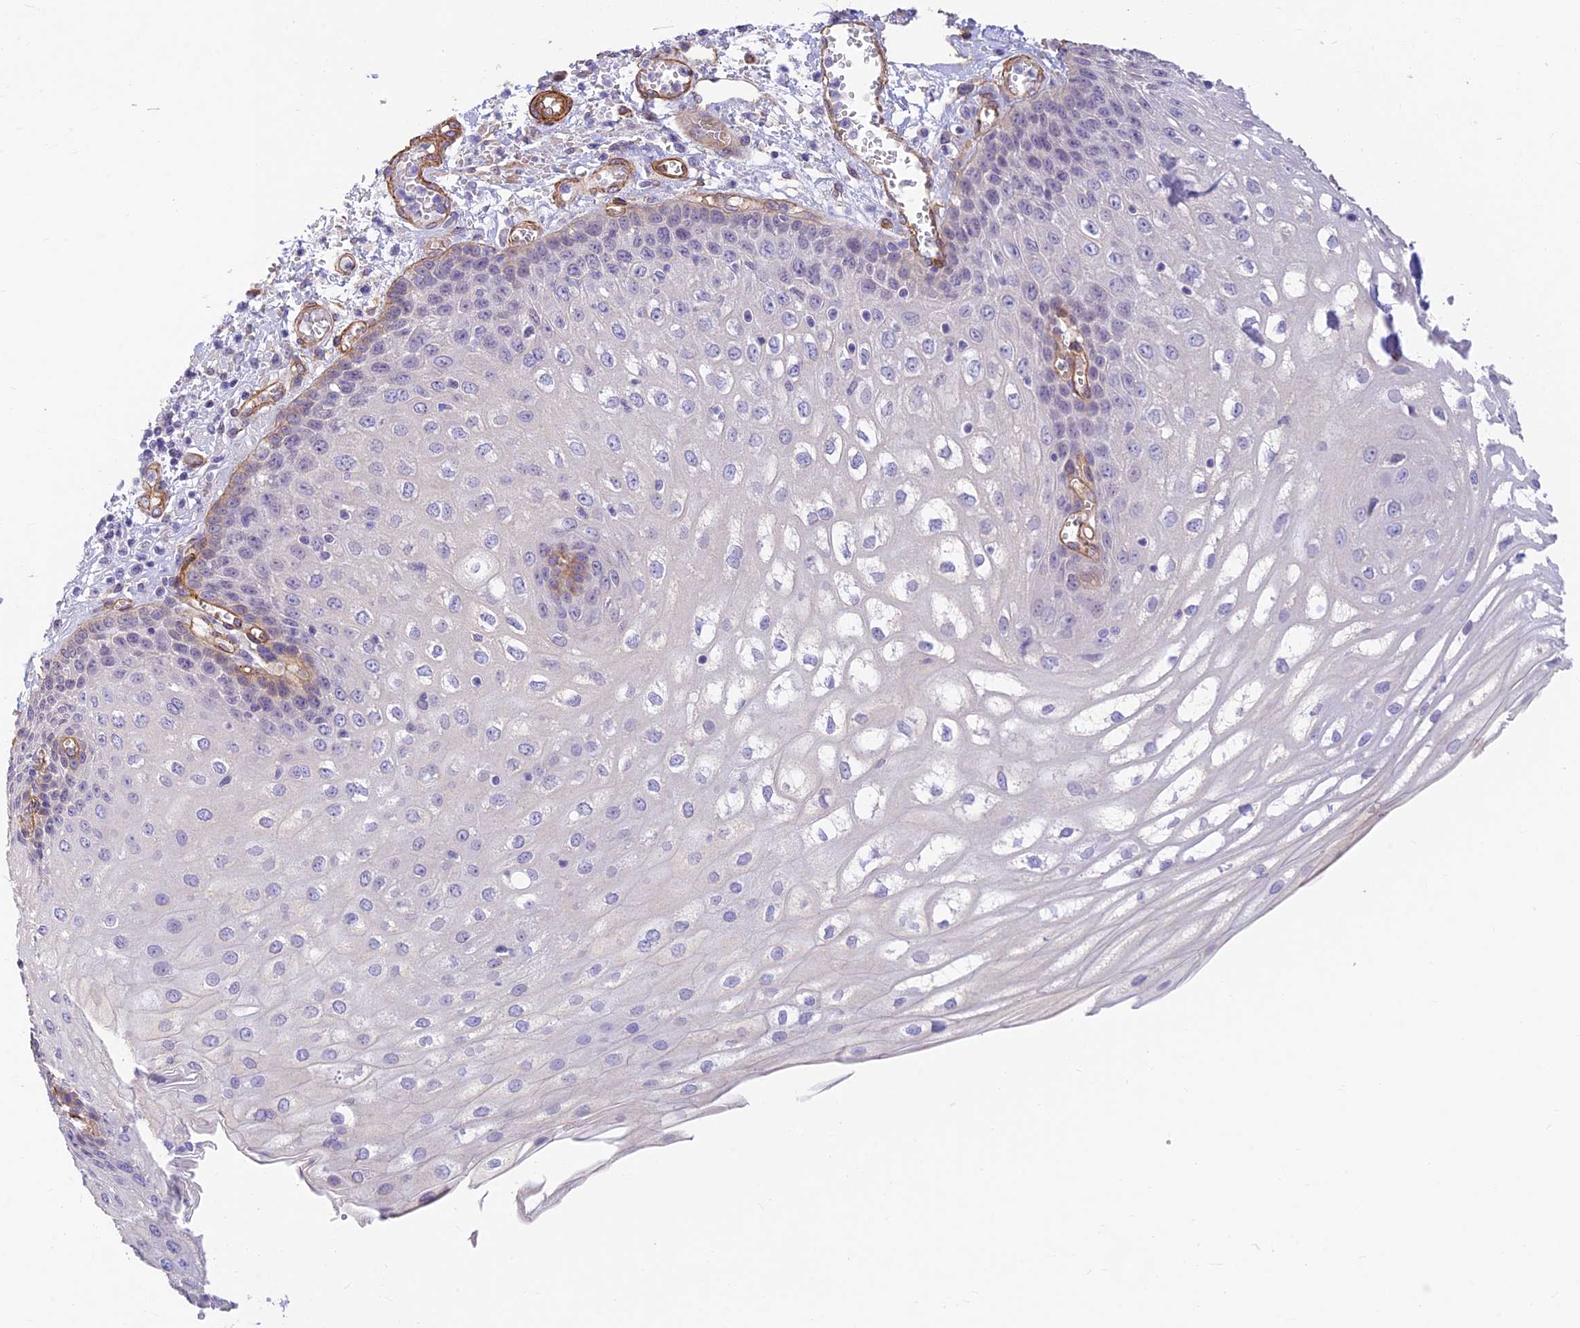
{"staining": {"intensity": "weak", "quantity": "<25%", "location": "cytoplasmic/membranous"}, "tissue": "esophagus", "cell_type": "Squamous epithelial cells", "image_type": "normal", "snomed": [{"axis": "morphology", "description": "Normal tissue, NOS"}, {"axis": "topography", "description": "Esophagus"}], "caption": "DAB (3,3'-diaminobenzidine) immunohistochemical staining of benign esophagus shows no significant expression in squamous epithelial cells. Brightfield microscopy of immunohistochemistry (IHC) stained with DAB (3,3'-diaminobenzidine) (brown) and hematoxylin (blue), captured at high magnification.", "gene": "ALDH1L2", "patient": {"sex": "male", "age": 81}}